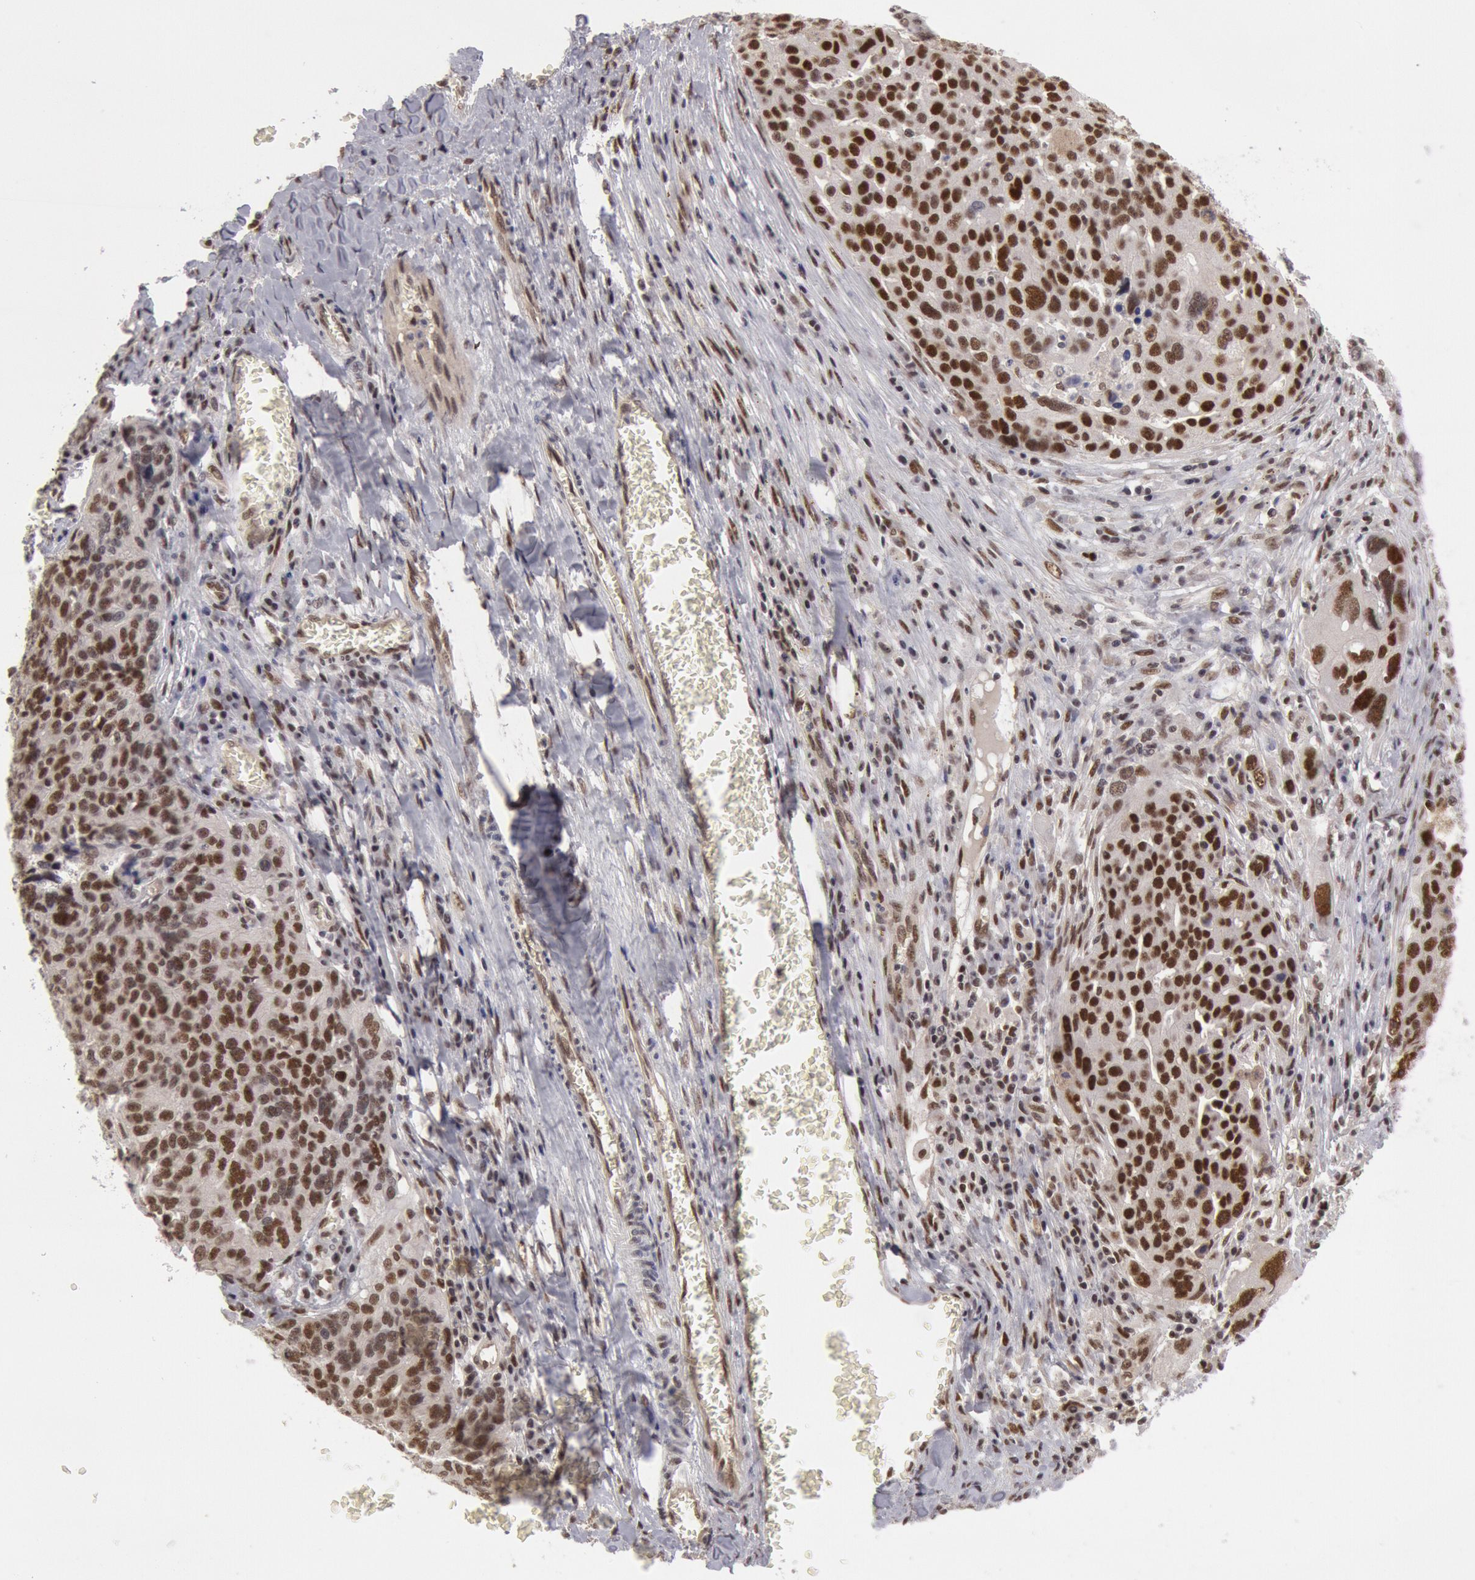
{"staining": {"intensity": "moderate", "quantity": "25%-75%", "location": "nuclear"}, "tissue": "ovarian cancer", "cell_type": "Tumor cells", "image_type": "cancer", "snomed": [{"axis": "morphology", "description": "Carcinoma, endometroid"}, {"axis": "topography", "description": "Ovary"}], "caption": "Immunohistochemistry micrograph of human endometroid carcinoma (ovarian) stained for a protein (brown), which displays medium levels of moderate nuclear expression in approximately 25%-75% of tumor cells.", "gene": "PPP4R3B", "patient": {"sex": "female", "age": 75}}